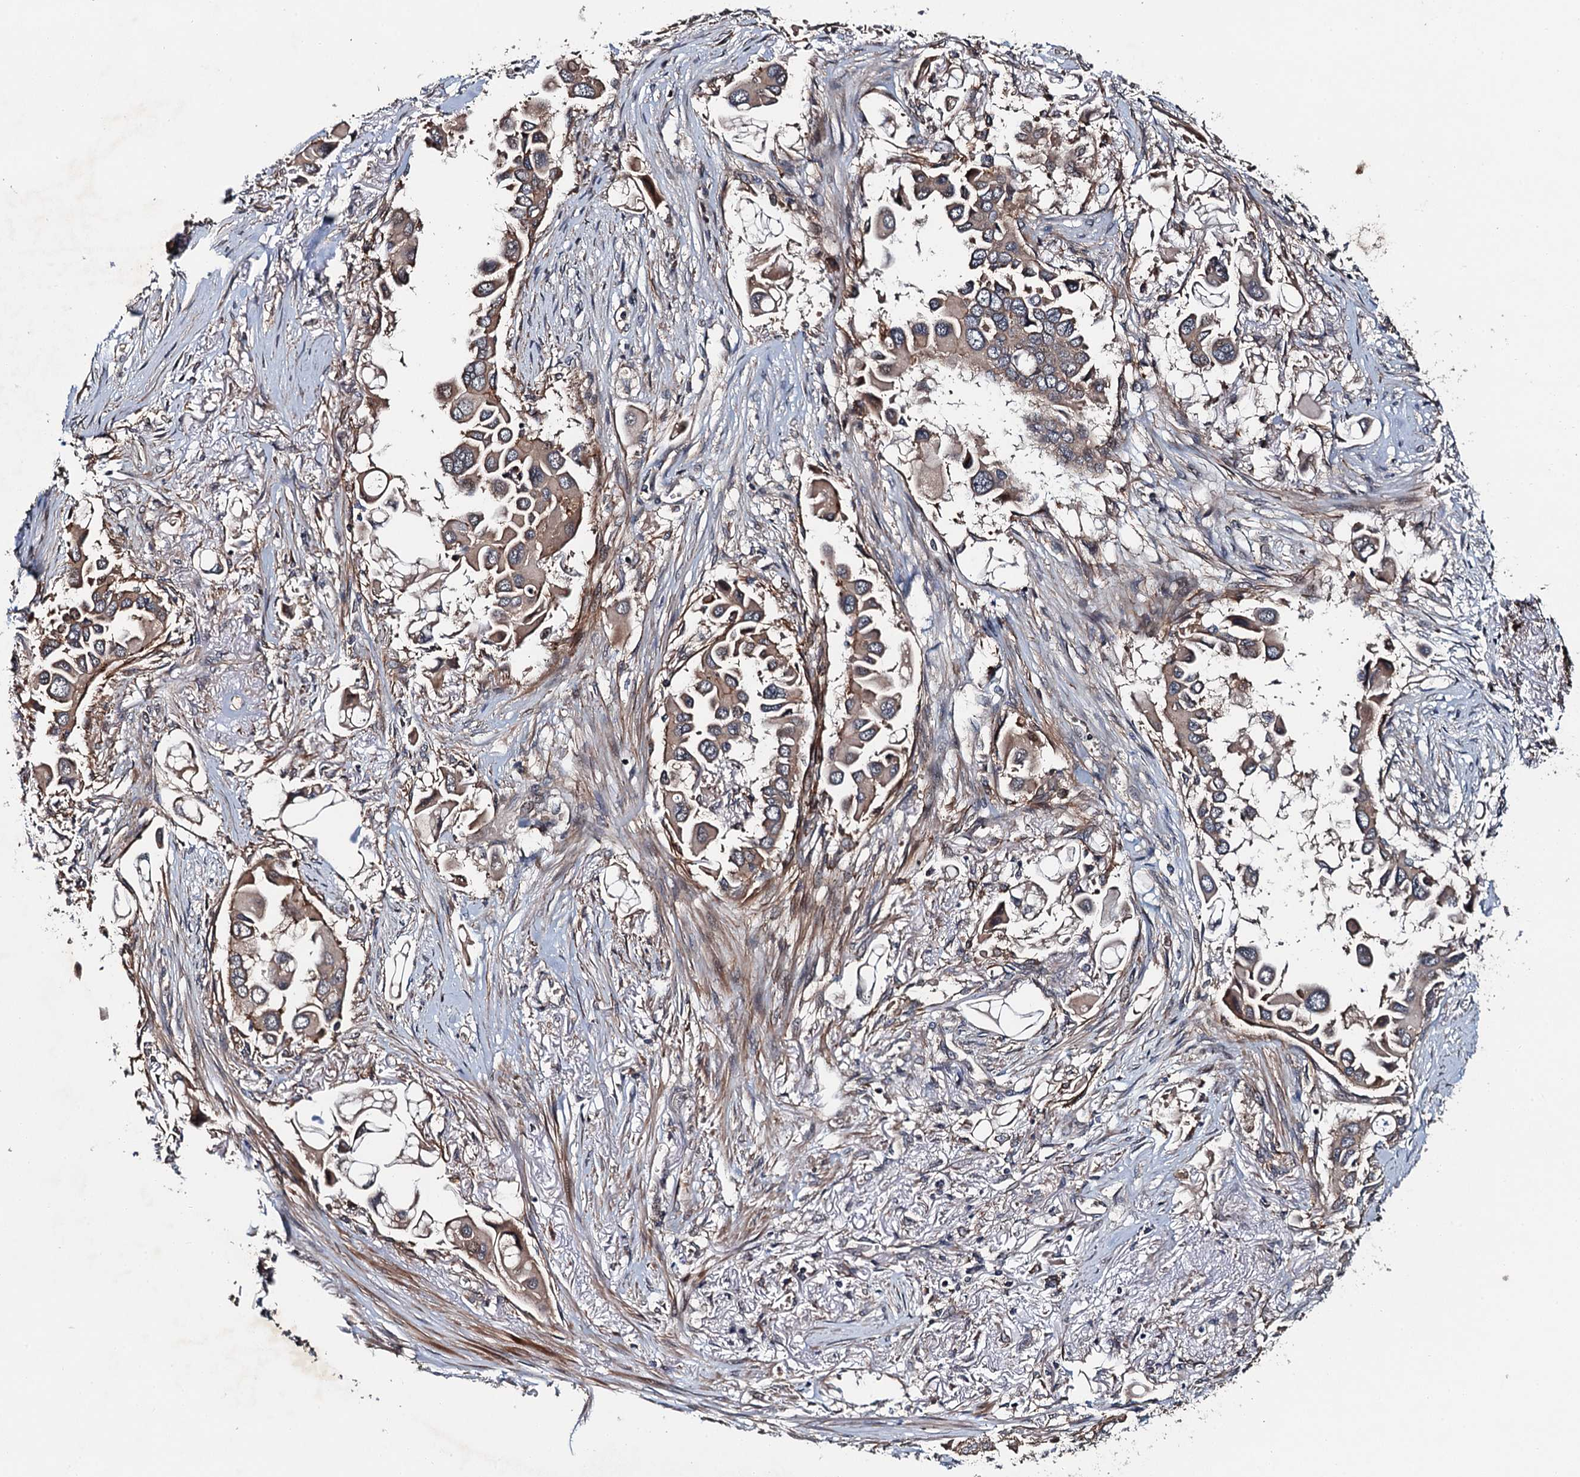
{"staining": {"intensity": "weak", "quantity": ">75%", "location": "cytoplasmic/membranous"}, "tissue": "lung cancer", "cell_type": "Tumor cells", "image_type": "cancer", "snomed": [{"axis": "morphology", "description": "Adenocarcinoma, NOS"}, {"axis": "topography", "description": "Lung"}], "caption": "Immunohistochemistry of adenocarcinoma (lung) displays low levels of weak cytoplasmic/membranous staining in about >75% of tumor cells.", "gene": "SNX32", "patient": {"sex": "female", "age": 76}}